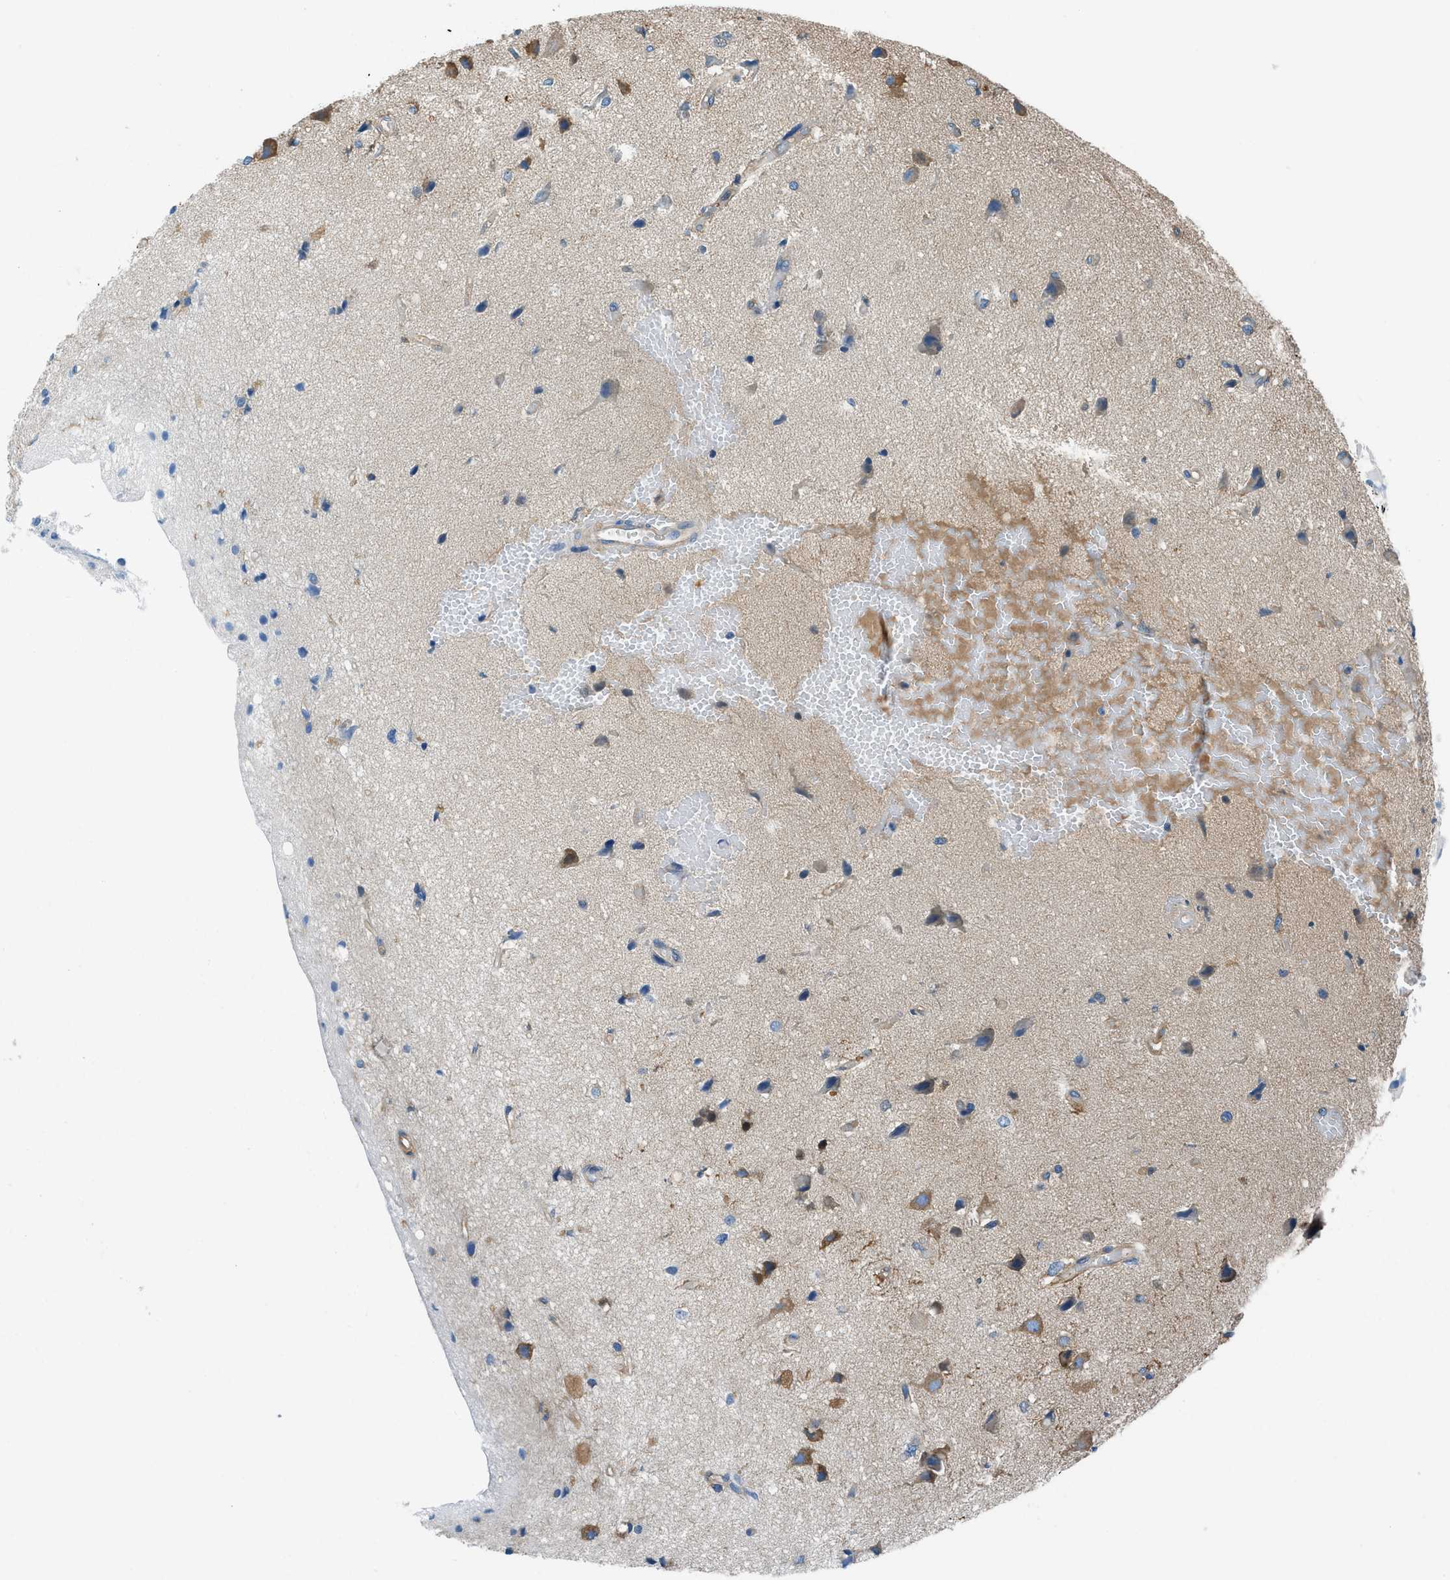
{"staining": {"intensity": "moderate", "quantity": "<25%", "location": "cytoplasmic/membranous"}, "tissue": "glioma", "cell_type": "Tumor cells", "image_type": "cancer", "snomed": [{"axis": "morphology", "description": "Glioma, malignant, High grade"}, {"axis": "topography", "description": "Brain"}], "caption": "Malignant glioma (high-grade) tissue shows moderate cytoplasmic/membranous positivity in approximately <25% of tumor cells, visualized by immunohistochemistry.", "gene": "SARS1", "patient": {"sex": "female", "age": 59}}